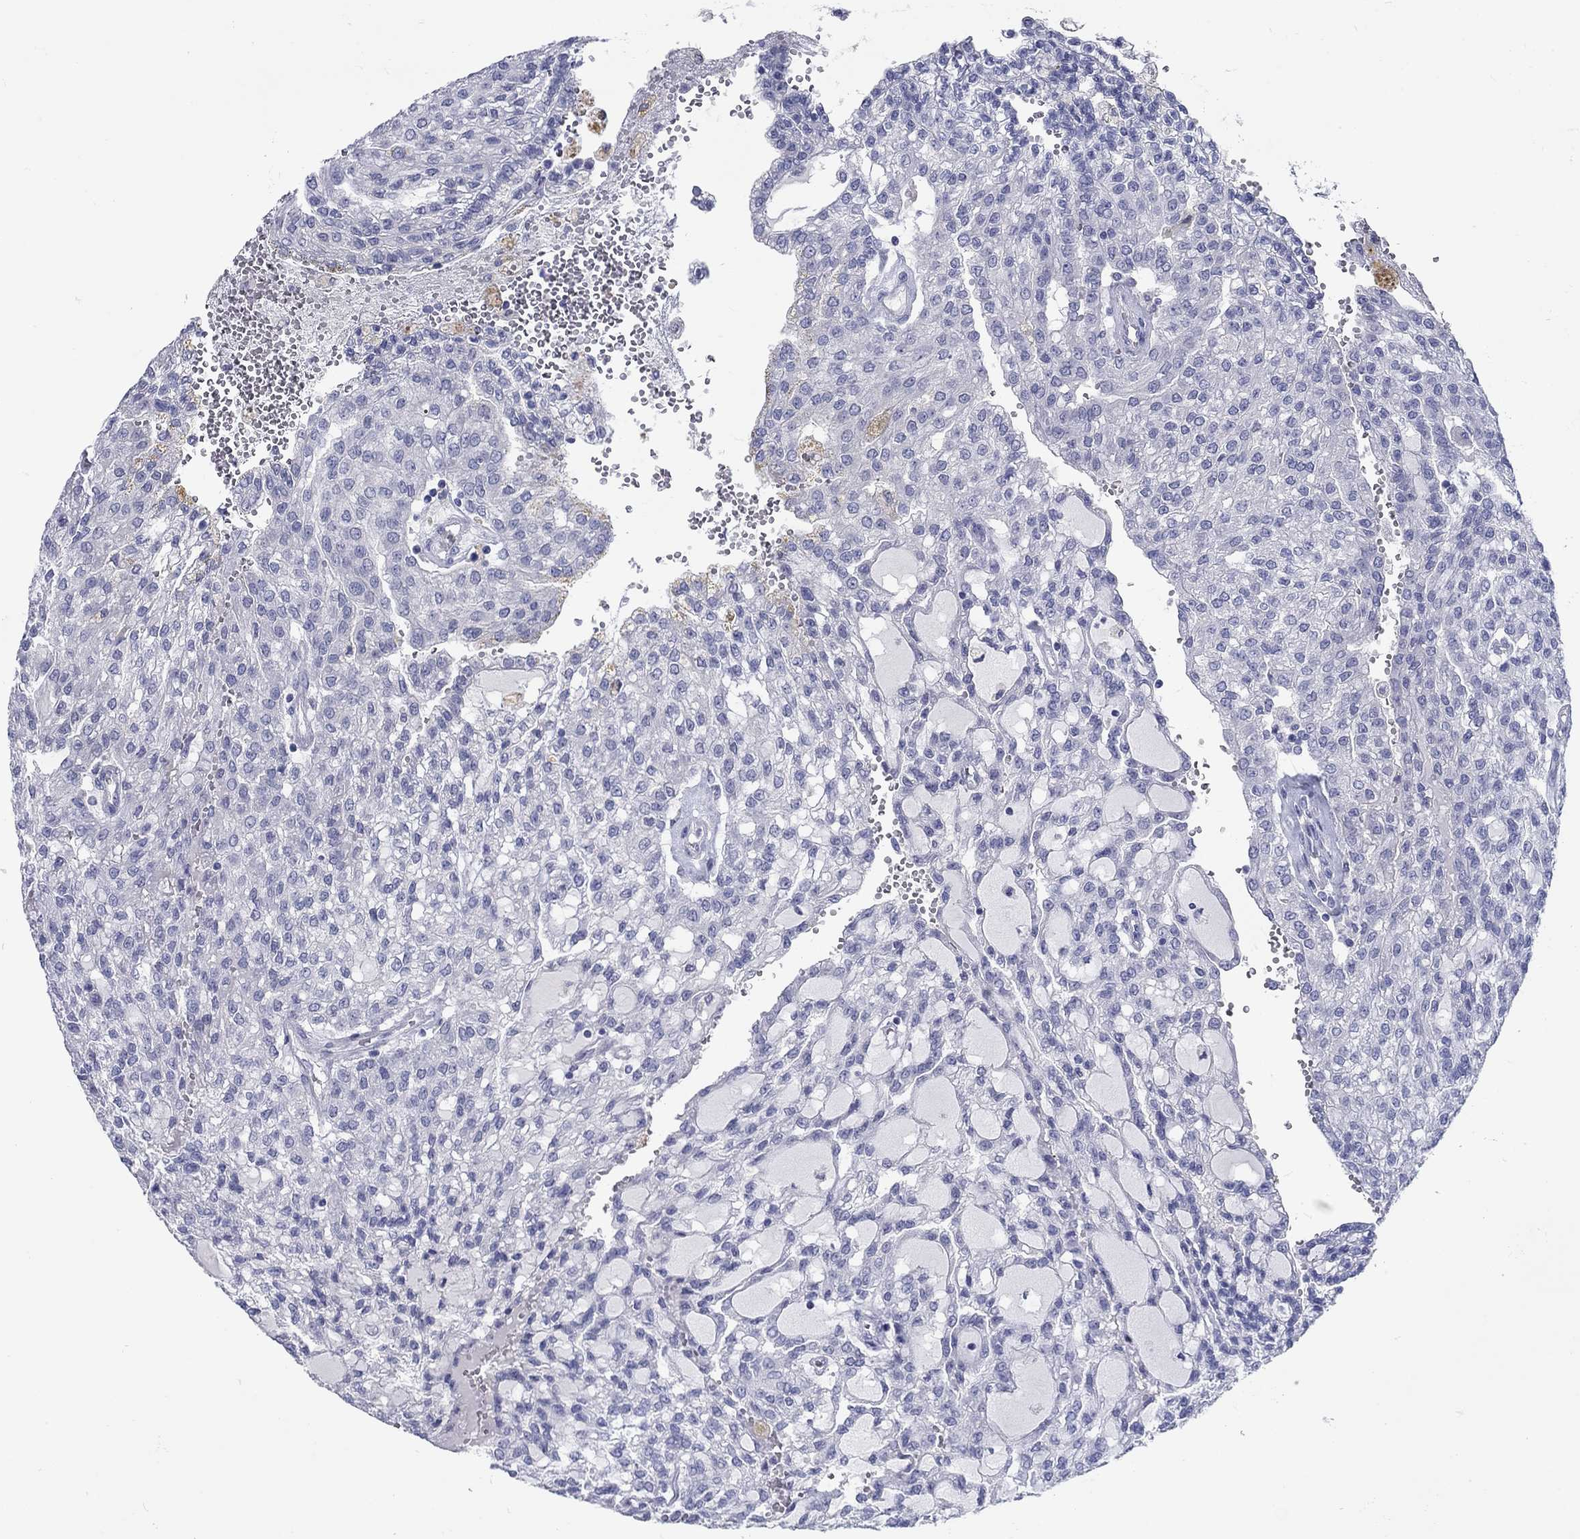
{"staining": {"intensity": "negative", "quantity": "none", "location": "none"}, "tissue": "renal cancer", "cell_type": "Tumor cells", "image_type": "cancer", "snomed": [{"axis": "morphology", "description": "Adenocarcinoma, NOS"}, {"axis": "topography", "description": "Kidney"}], "caption": "High magnification brightfield microscopy of renal cancer stained with DAB (brown) and counterstained with hematoxylin (blue): tumor cells show no significant expression.", "gene": "ATP4A", "patient": {"sex": "male", "age": 63}}